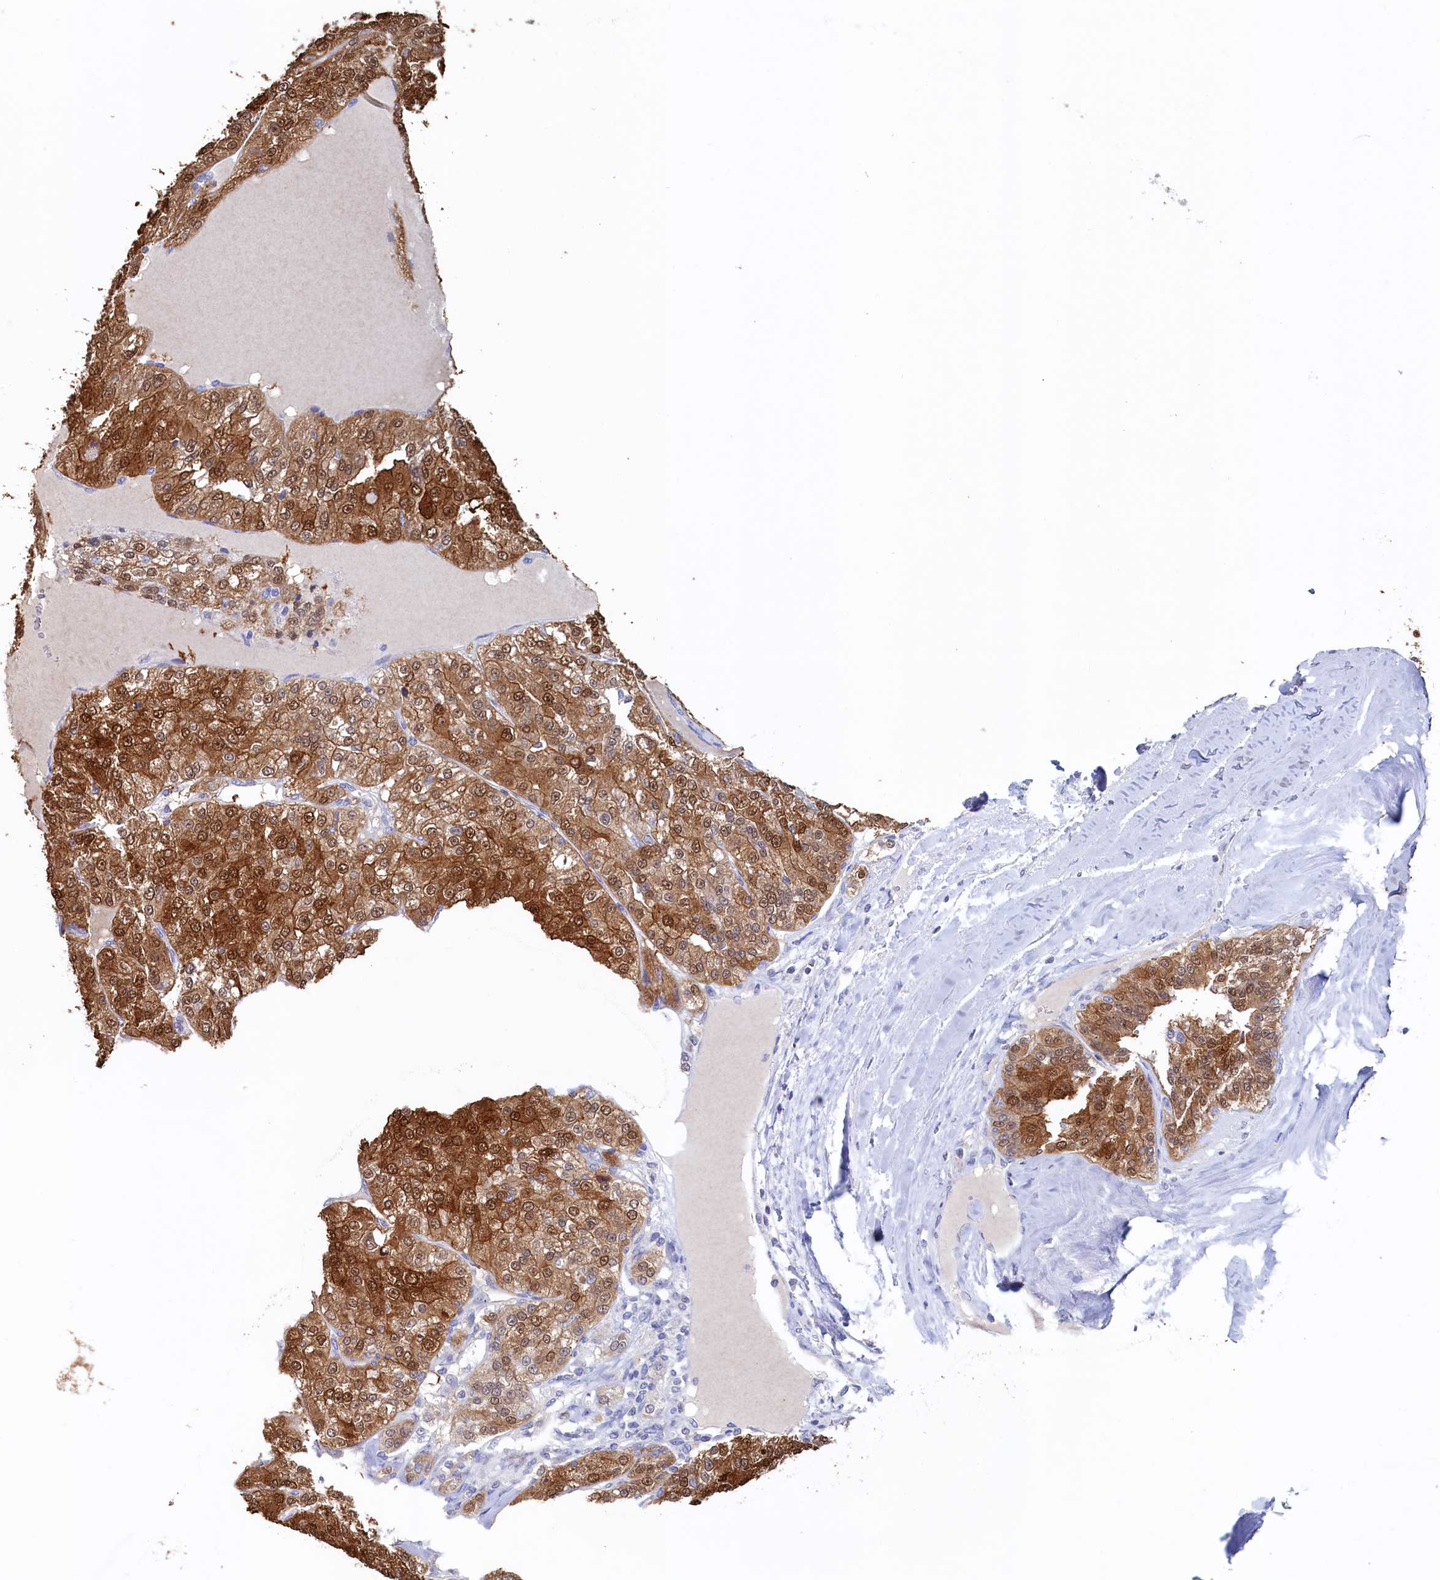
{"staining": {"intensity": "strong", "quantity": ">75%", "location": "cytoplasmic/membranous,nuclear"}, "tissue": "renal cancer", "cell_type": "Tumor cells", "image_type": "cancer", "snomed": [{"axis": "morphology", "description": "Adenocarcinoma, NOS"}, {"axis": "topography", "description": "Kidney"}], "caption": "Protein expression analysis of renal cancer (adenocarcinoma) displays strong cytoplasmic/membranous and nuclear staining in approximately >75% of tumor cells.", "gene": "C11orf54", "patient": {"sex": "female", "age": 63}}